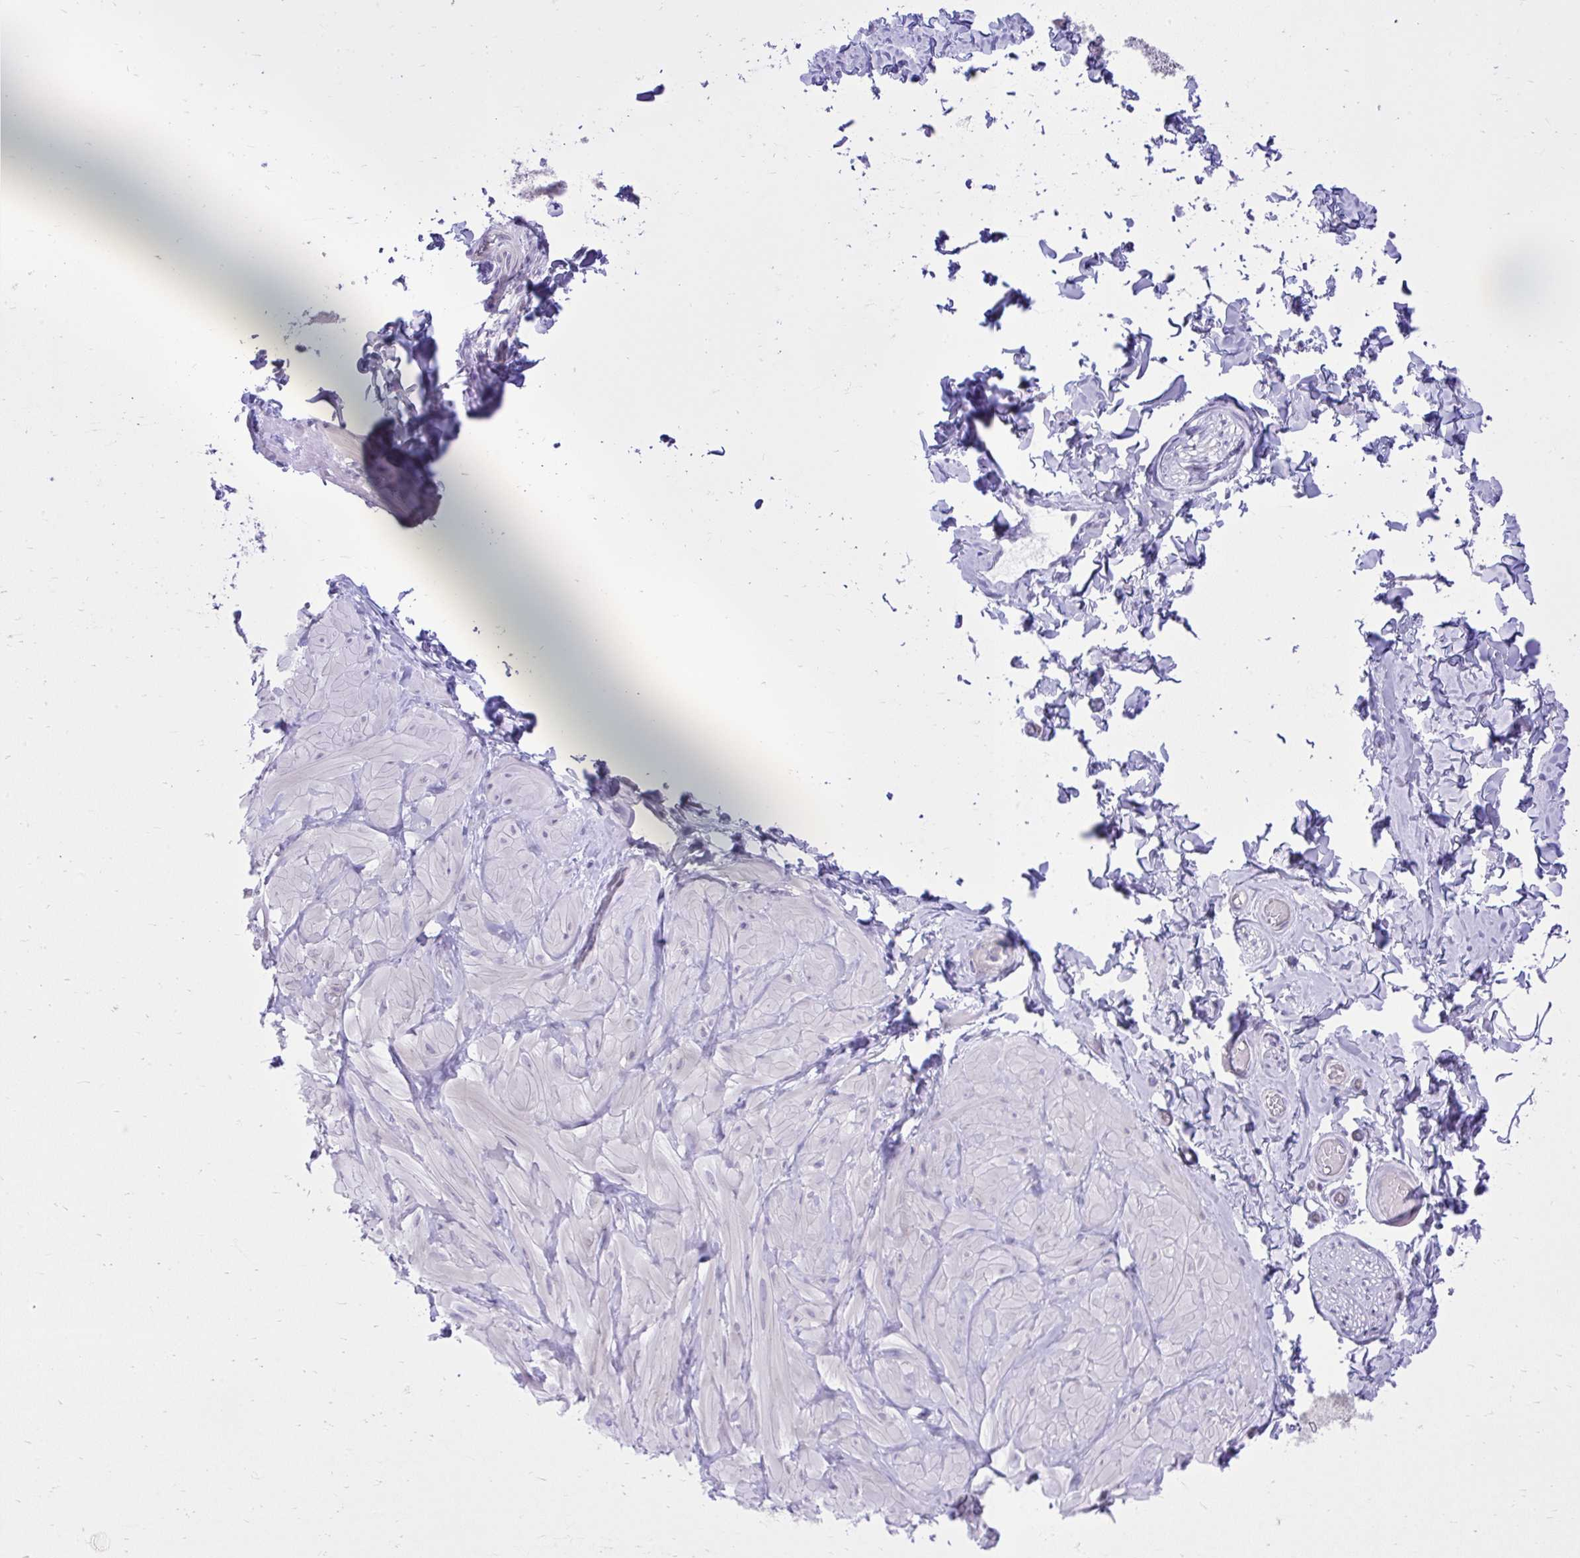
{"staining": {"intensity": "negative", "quantity": "none", "location": "none"}, "tissue": "adipose tissue", "cell_type": "Adipocytes", "image_type": "normal", "snomed": [{"axis": "morphology", "description": "Normal tissue, NOS"}, {"axis": "topography", "description": "Soft tissue"}, {"axis": "topography", "description": "Adipose tissue"}, {"axis": "topography", "description": "Vascular tissue"}, {"axis": "topography", "description": "Peripheral nerve tissue"}], "caption": "Photomicrograph shows no significant protein expression in adipocytes of normal adipose tissue.", "gene": "GPRIN3", "patient": {"sex": "male", "age": 29}}